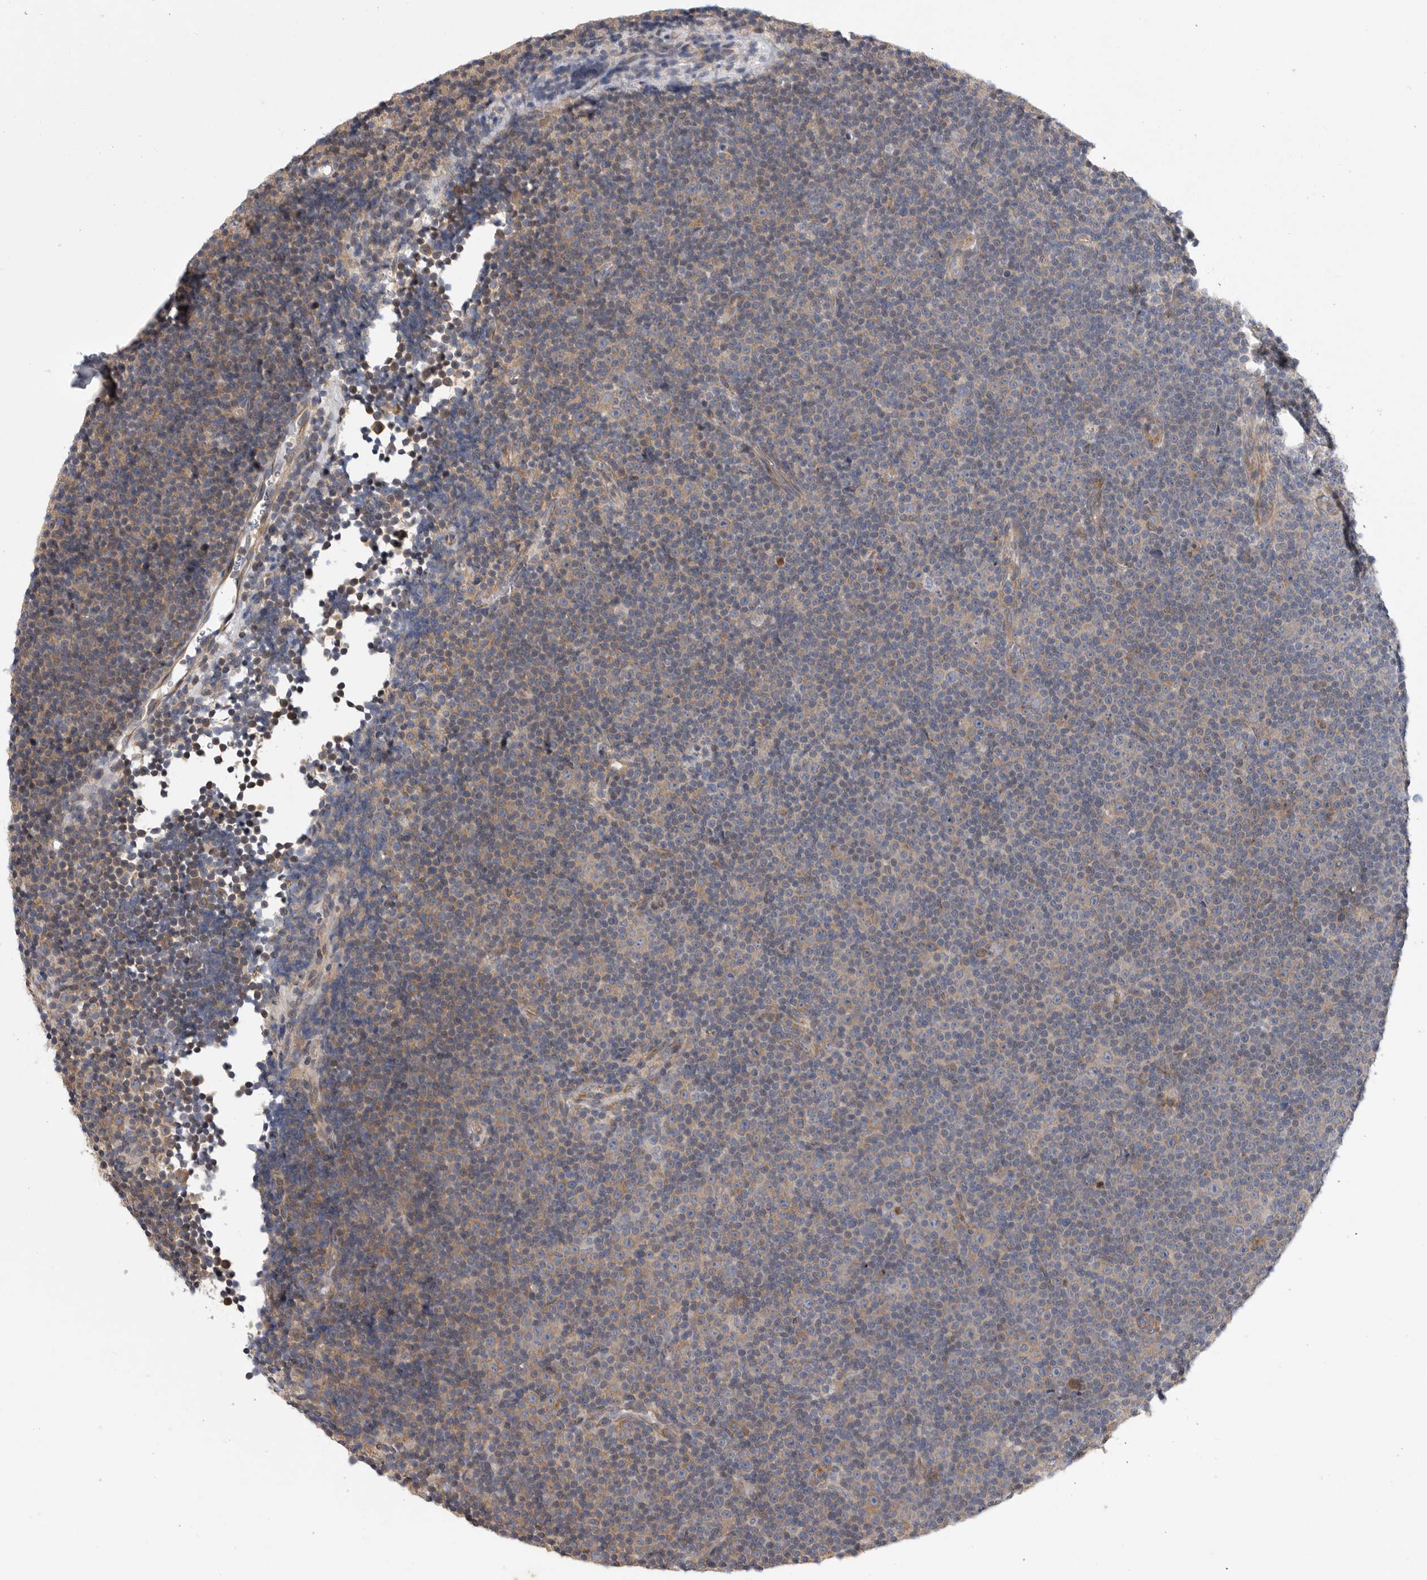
{"staining": {"intensity": "moderate", "quantity": "25%-75%", "location": "cytoplasmic/membranous"}, "tissue": "lymphoma", "cell_type": "Tumor cells", "image_type": "cancer", "snomed": [{"axis": "morphology", "description": "Malignant lymphoma, non-Hodgkin's type, Low grade"}, {"axis": "topography", "description": "Lymph node"}], "caption": "This is a photomicrograph of IHC staining of lymphoma, which shows moderate positivity in the cytoplasmic/membranous of tumor cells.", "gene": "FBXO43", "patient": {"sex": "female", "age": 67}}